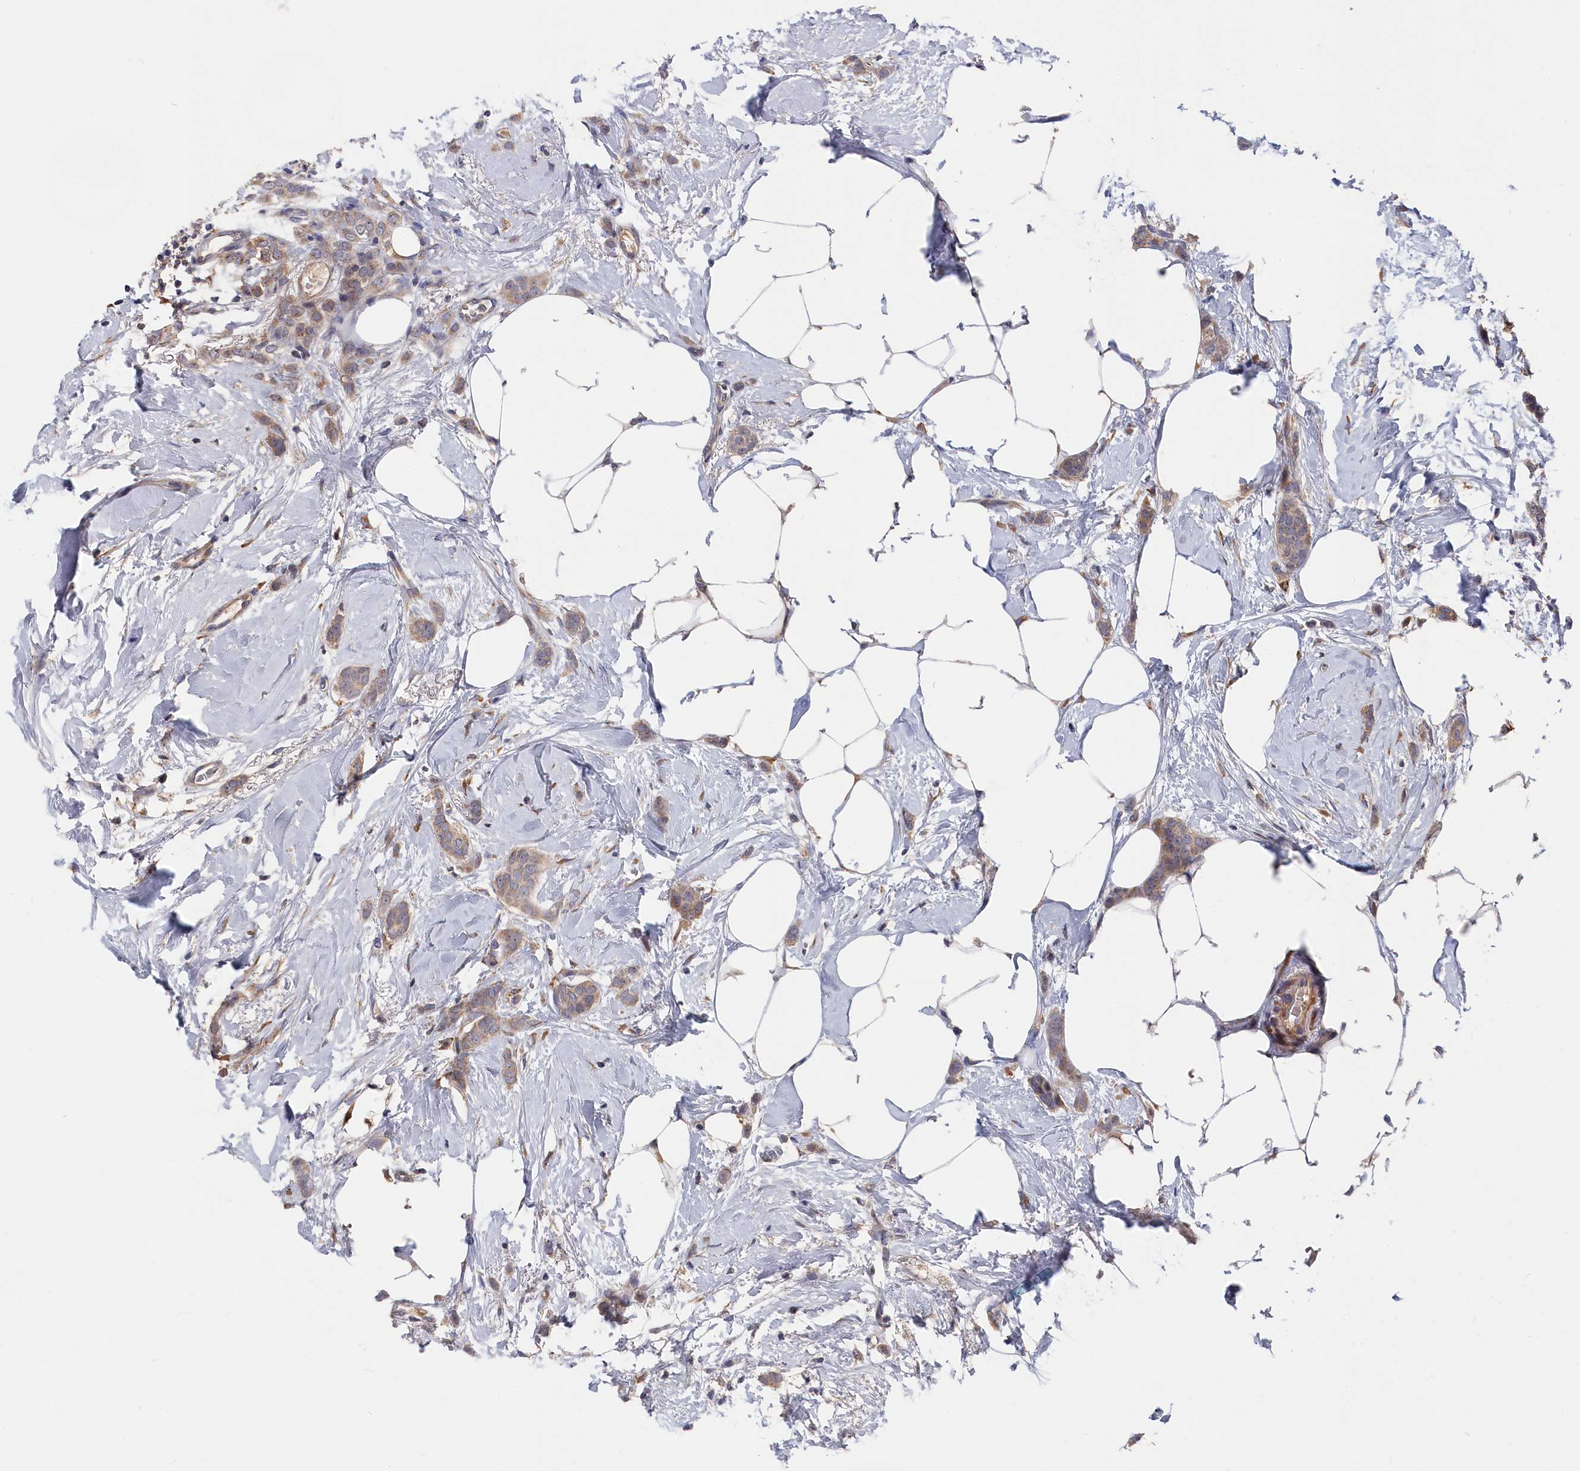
{"staining": {"intensity": "weak", "quantity": ">75%", "location": "cytoplasmic/membranous"}, "tissue": "breast cancer", "cell_type": "Tumor cells", "image_type": "cancer", "snomed": [{"axis": "morphology", "description": "Duct carcinoma"}, {"axis": "topography", "description": "Breast"}], "caption": "Infiltrating ductal carcinoma (breast) stained with a brown dye reveals weak cytoplasmic/membranous positive positivity in approximately >75% of tumor cells.", "gene": "CYB5D2", "patient": {"sex": "female", "age": 72}}